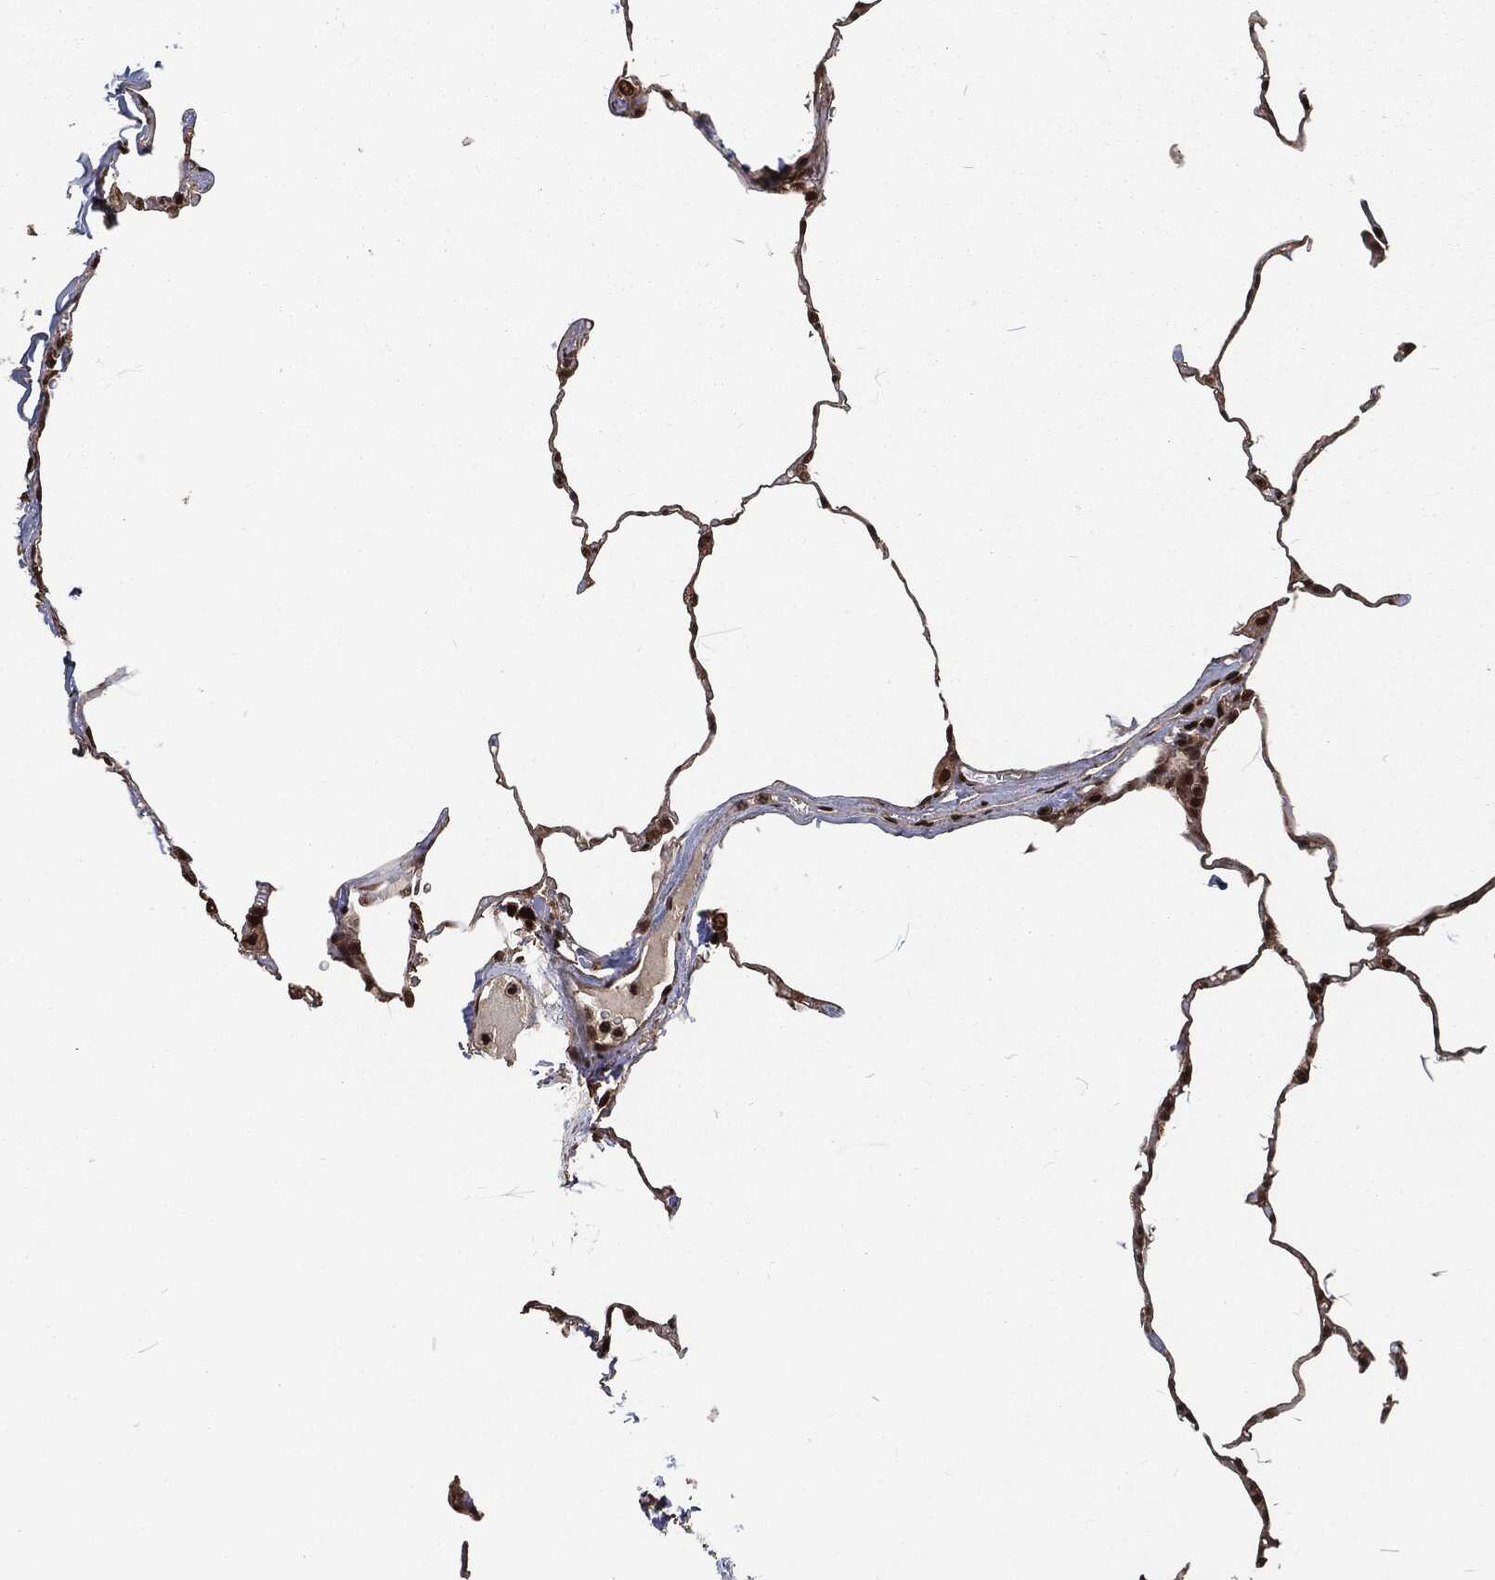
{"staining": {"intensity": "strong", "quantity": ">75%", "location": "nuclear"}, "tissue": "lung", "cell_type": "Alveolar cells", "image_type": "normal", "snomed": [{"axis": "morphology", "description": "Normal tissue, NOS"}, {"axis": "morphology", "description": "Adenocarcinoma, metastatic, NOS"}, {"axis": "topography", "description": "Lung"}], "caption": "Immunohistochemistry (IHC) staining of normal lung, which demonstrates high levels of strong nuclear positivity in about >75% of alveolar cells indicating strong nuclear protein positivity. The staining was performed using DAB (3,3'-diaminobenzidine) (brown) for protein detection and nuclei were counterstained in hematoxylin (blue).", "gene": "NGRN", "patient": {"sex": "male", "age": 45}}